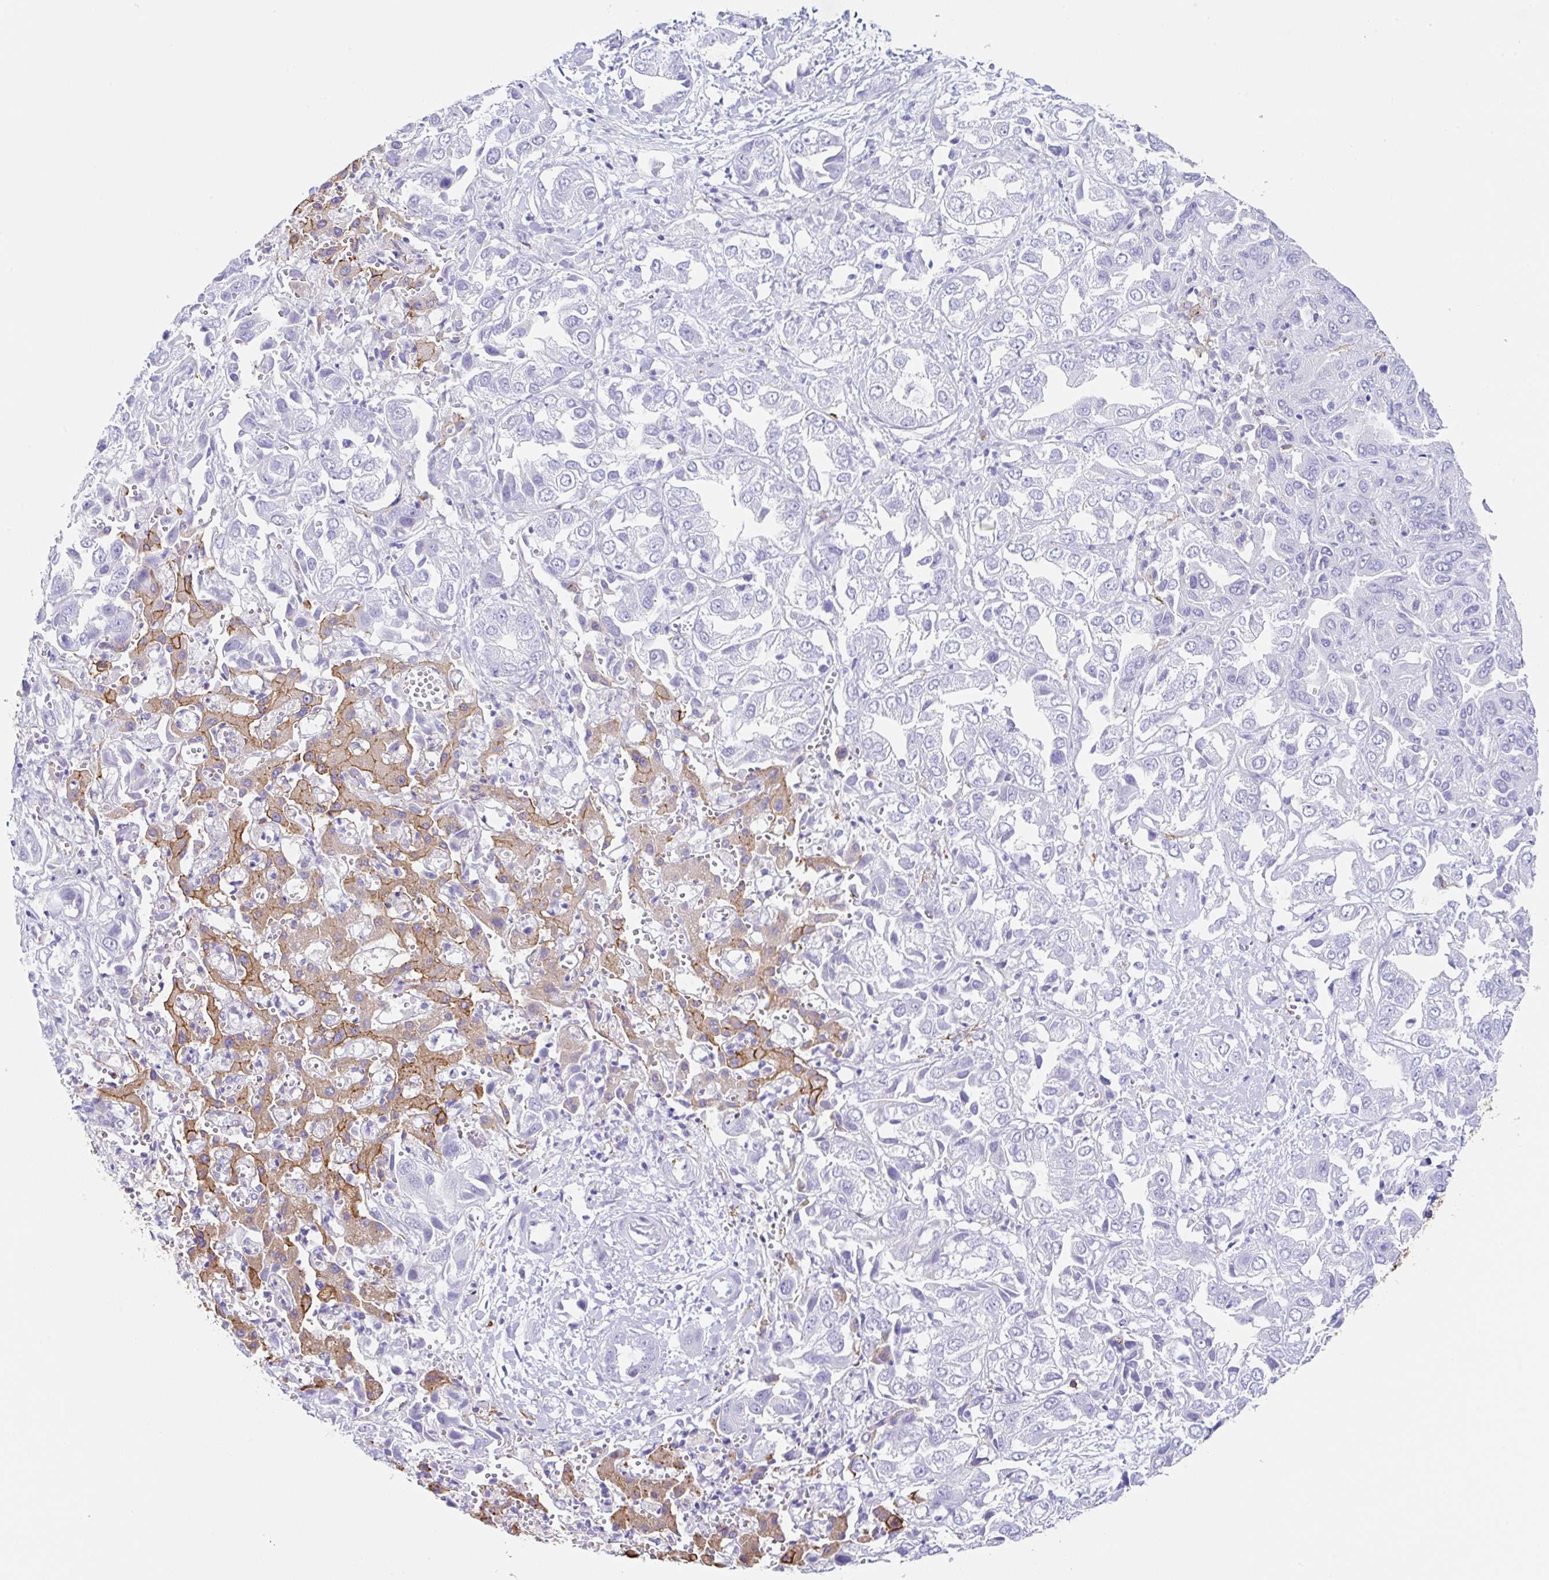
{"staining": {"intensity": "negative", "quantity": "none", "location": "none"}, "tissue": "liver cancer", "cell_type": "Tumor cells", "image_type": "cancer", "snomed": [{"axis": "morphology", "description": "Cholangiocarcinoma"}, {"axis": "topography", "description": "Liver"}], "caption": "Immunohistochemistry (IHC) of cholangiocarcinoma (liver) demonstrates no positivity in tumor cells.", "gene": "MTTP", "patient": {"sex": "female", "age": 52}}